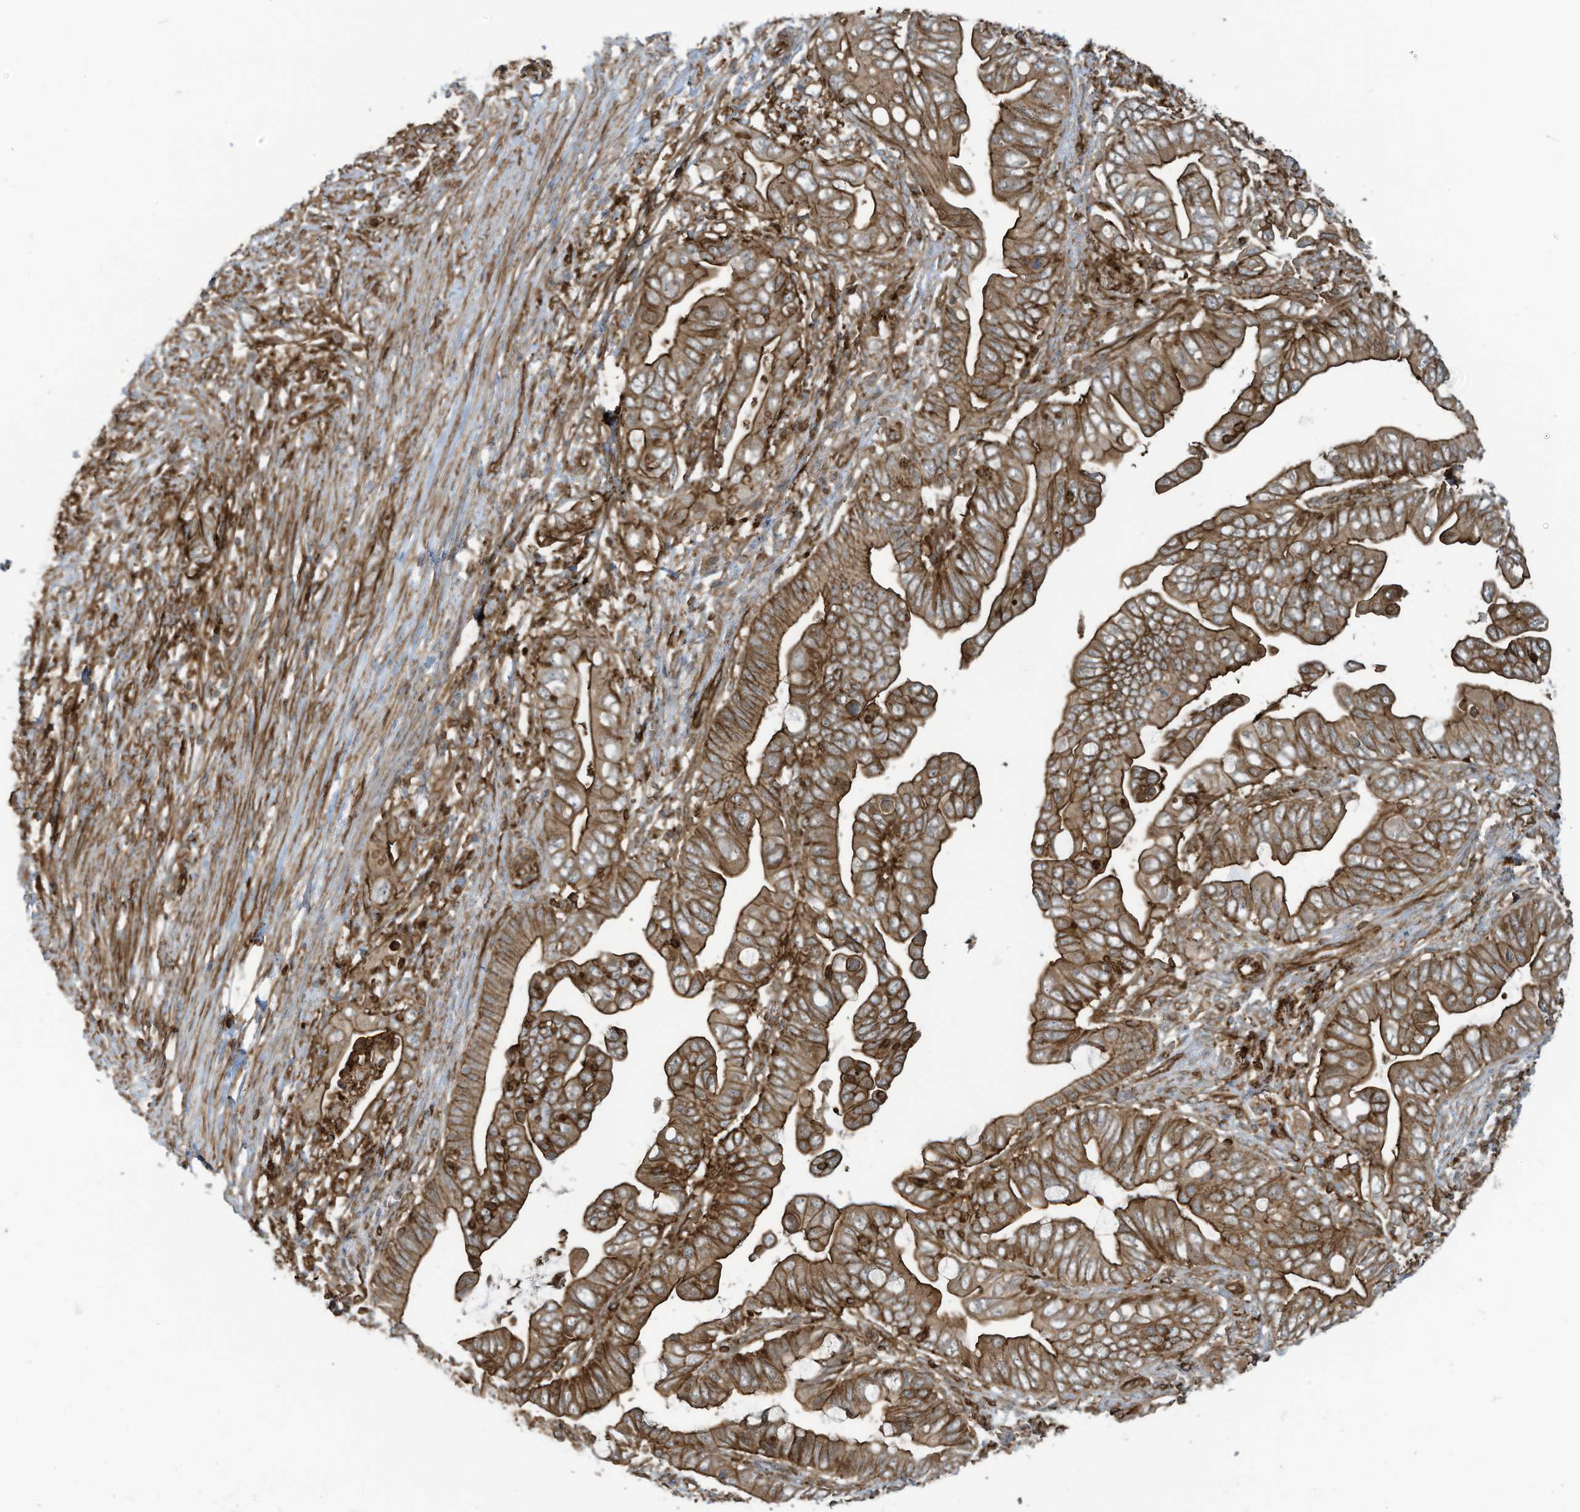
{"staining": {"intensity": "moderate", "quantity": ">75%", "location": "cytoplasmic/membranous"}, "tissue": "pancreatic cancer", "cell_type": "Tumor cells", "image_type": "cancer", "snomed": [{"axis": "morphology", "description": "Adenocarcinoma, NOS"}, {"axis": "topography", "description": "Pancreas"}], "caption": "Protein staining of pancreatic cancer (adenocarcinoma) tissue demonstrates moderate cytoplasmic/membranous positivity in about >75% of tumor cells.", "gene": "SLC9A2", "patient": {"sex": "male", "age": 75}}